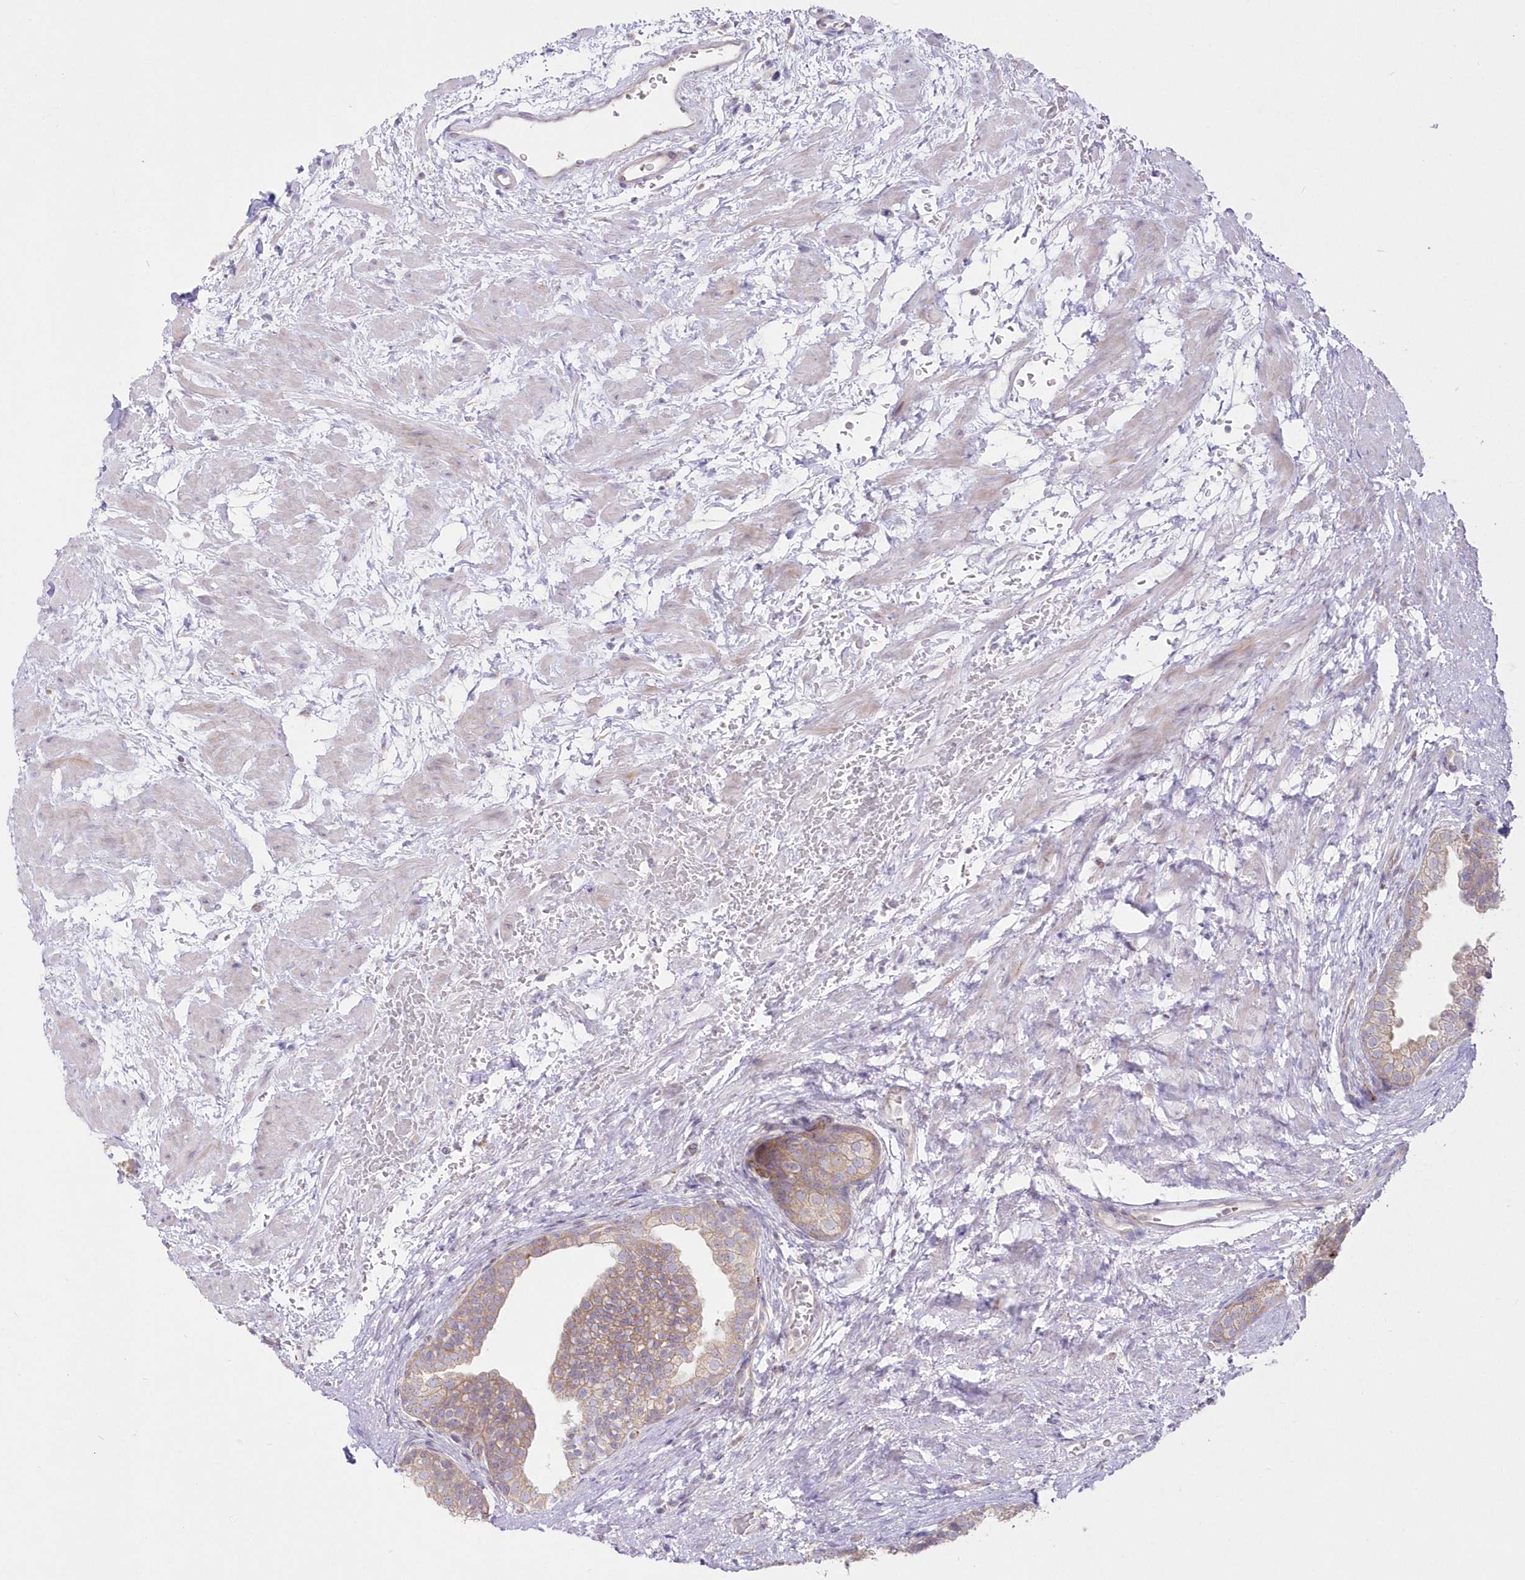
{"staining": {"intensity": "weak", "quantity": "25%-75%", "location": "cytoplasmic/membranous"}, "tissue": "prostate", "cell_type": "Glandular cells", "image_type": "normal", "snomed": [{"axis": "morphology", "description": "Normal tissue, NOS"}, {"axis": "topography", "description": "Prostate"}], "caption": "IHC photomicrograph of benign human prostate stained for a protein (brown), which exhibits low levels of weak cytoplasmic/membranous staining in approximately 25%-75% of glandular cells.", "gene": "ZNF843", "patient": {"sex": "male", "age": 48}}